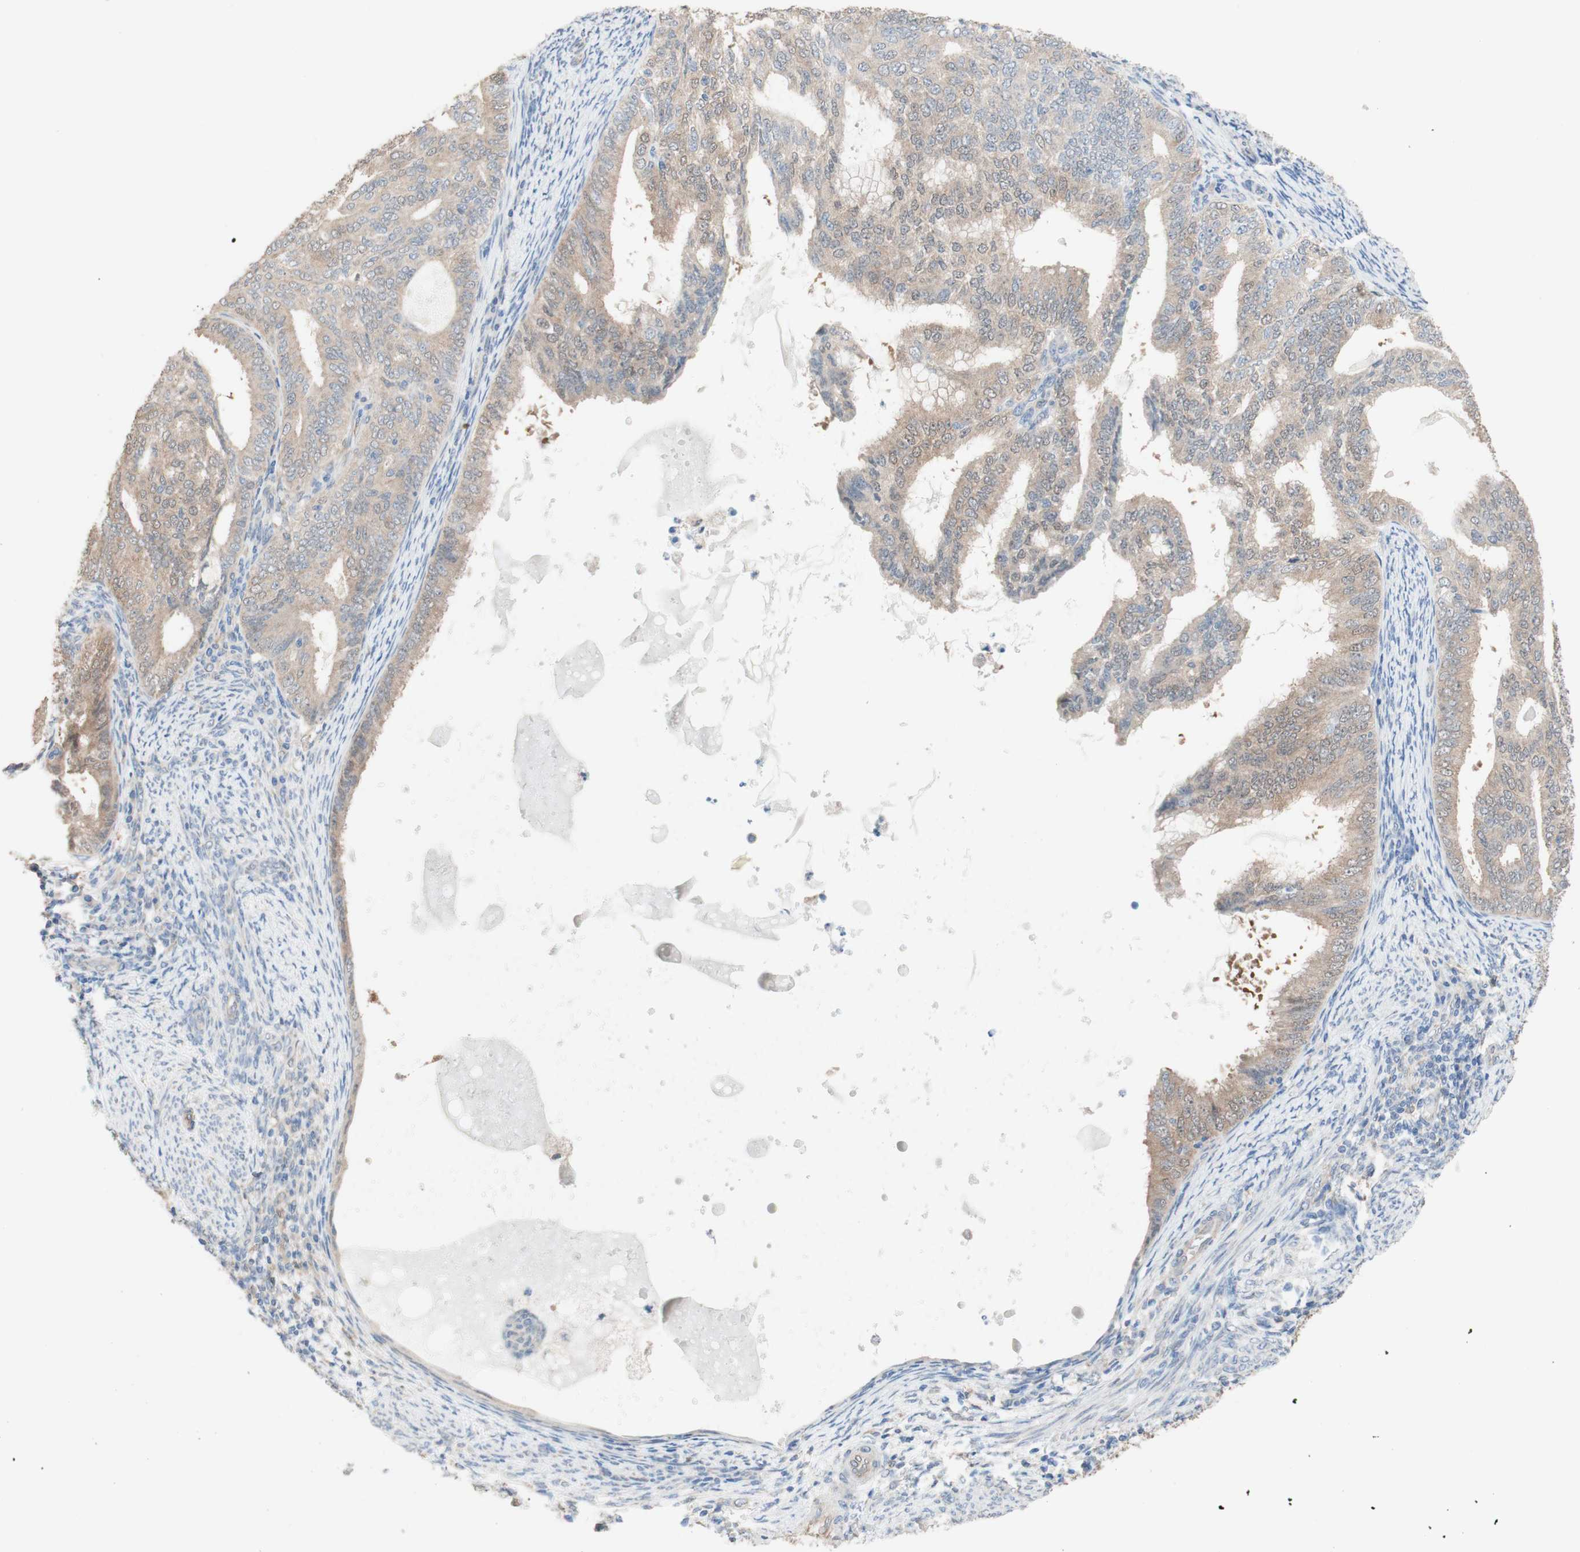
{"staining": {"intensity": "weak", "quantity": ">75%", "location": "cytoplasmic/membranous"}, "tissue": "endometrial cancer", "cell_type": "Tumor cells", "image_type": "cancer", "snomed": [{"axis": "morphology", "description": "Adenocarcinoma, NOS"}, {"axis": "topography", "description": "Endometrium"}], "caption": "Immunohistochemistry image of adenocarcinoma (endometrial) stained for a protein (brown), which shows low levels of weak cytoplasmic/membranous staining in about >75% of tumor cells.", "gene": "COMT", "patient": {"sex": "female", "age": 58}}